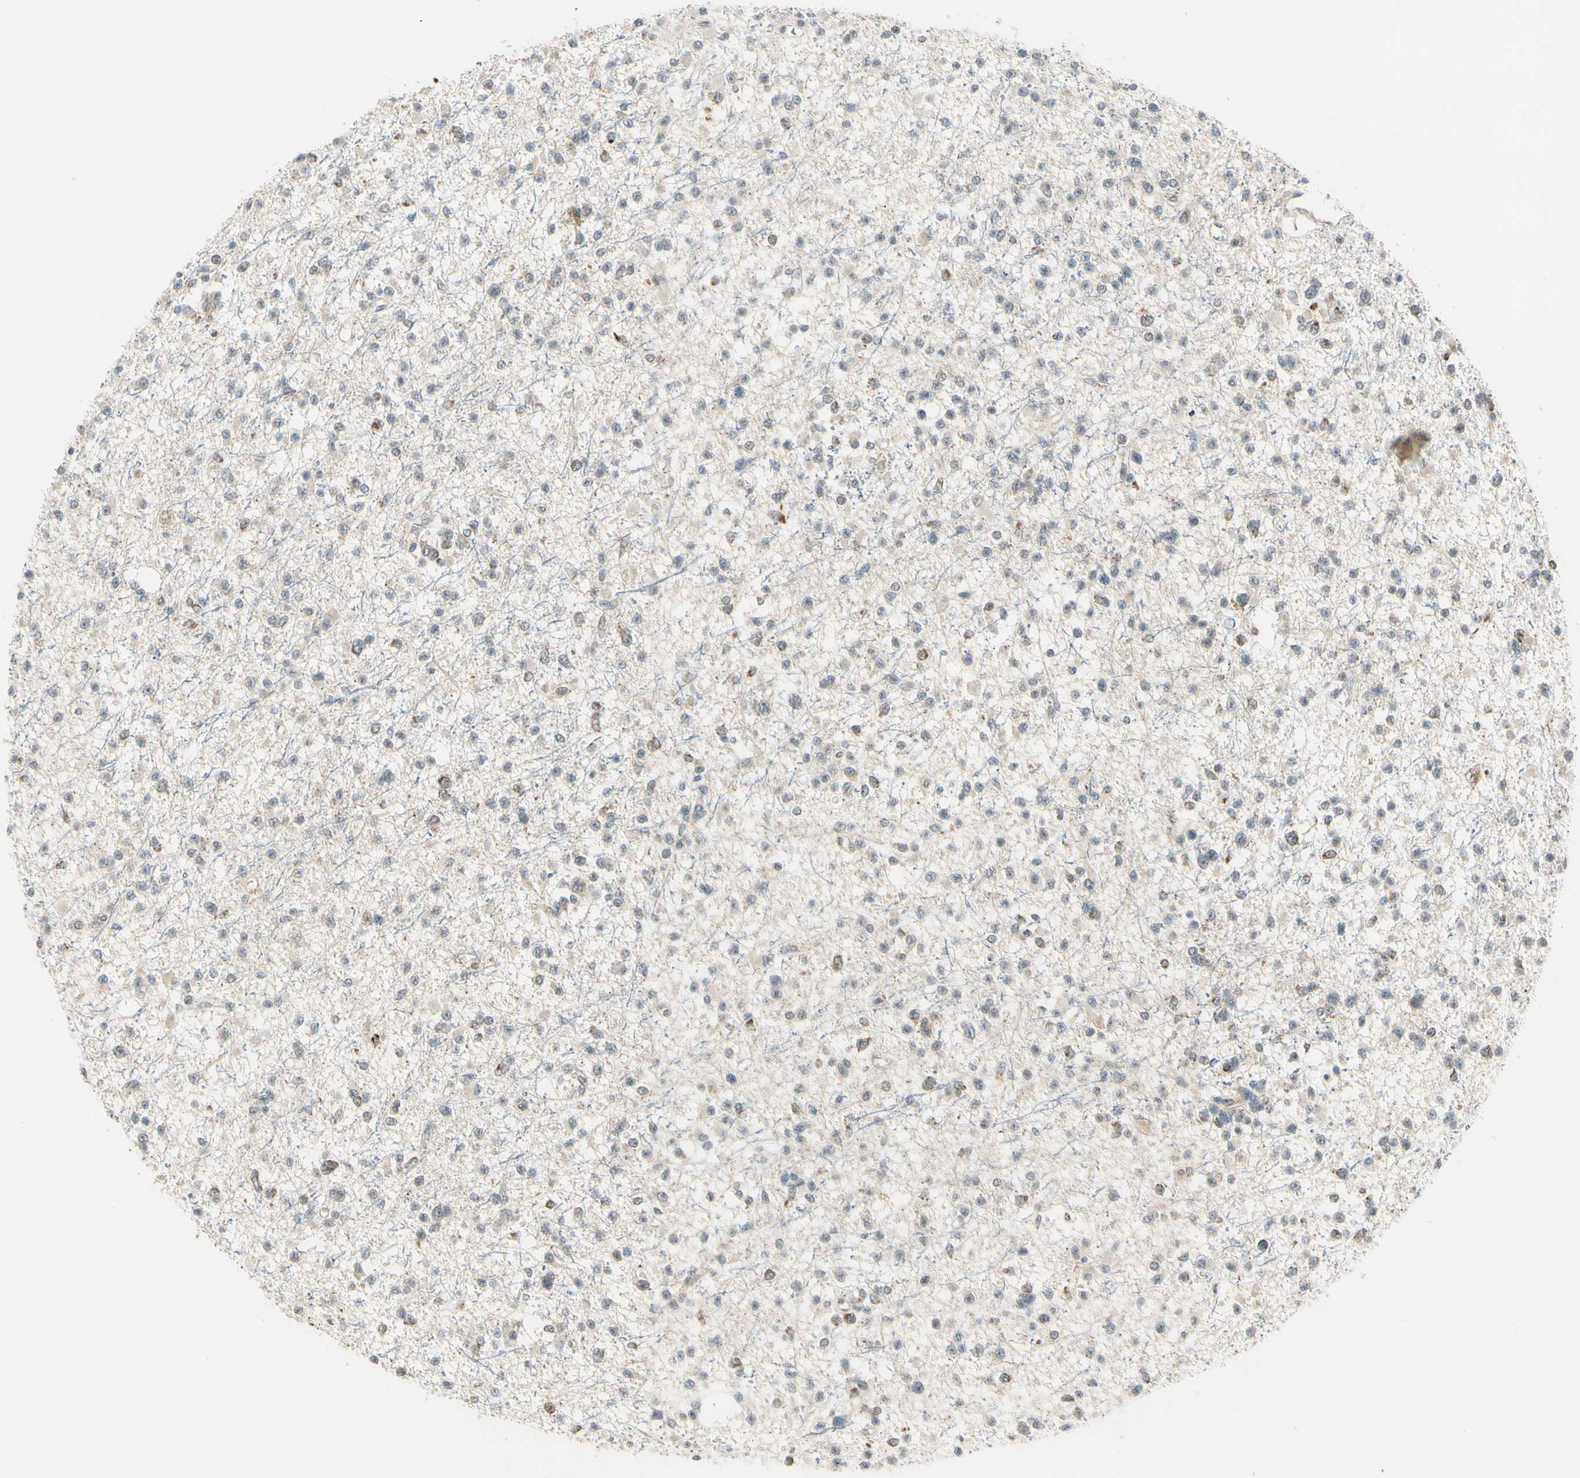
{"staining": {"intensity": "weak", "quantity": "25%-75%", "location": "cytoplasmic/membranous"}, "tissue": "glioma", "cell_type": "Tumor cells", "image_type": "cancer", "snomed": [{"axis": "morphology", "description": "Glioma, malignant, Low grade"}, {"axis": "topography", "description": "Brain"}], "caption": "This is an image of immunohistochemistry (IHC) staining of malignant low-grade glioma, which shows weak positivity in the cytoplasmic/membranous of tumor cells.", "gene": "KHDC4", "patient": {"sex": "female", "age": 22}}